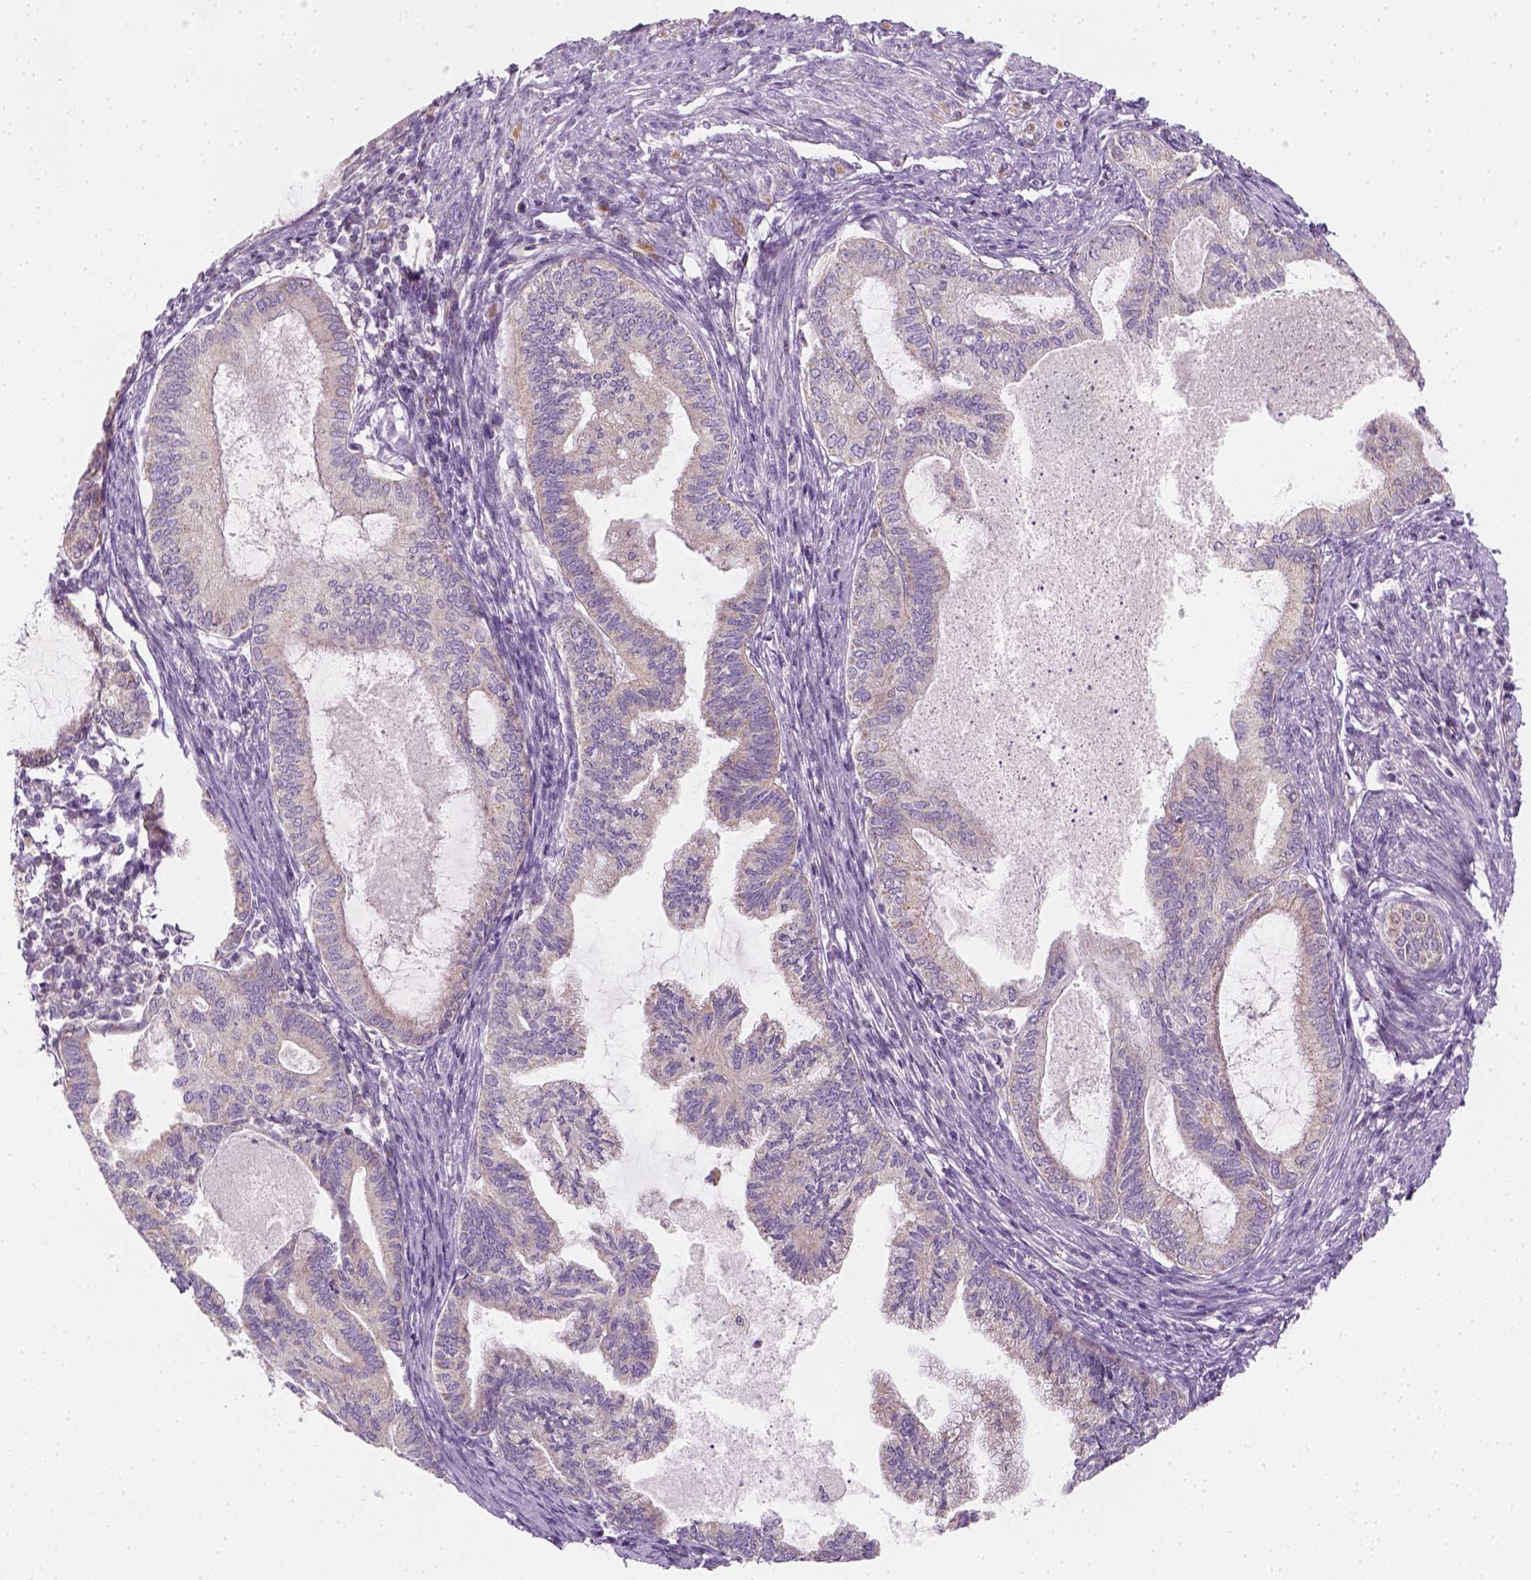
{"staining": {"intensity": "negative", "quantity": "none", "location": "none"}, "tissue": "endometrial cancer", "cell_type": "Tumor cells", "image_type": "cancer", "snomed": [{"axis": "morphology", "description": "Adenocarcinoma, NOS"}, {"axis": "topography", "description": "Endometrium"}], "caption": "High magnification brightfield microscopy of endometrial cancer stained with DAB (brown) and counterstained with hematoxylin (blue): tumor cells show no significant staining. (Brightfield microscopy of DAB immunohistochemistry (IHC) at high magnification).", "gene": "AWAT2", "patient": {"sex": "female", "age": 86}}